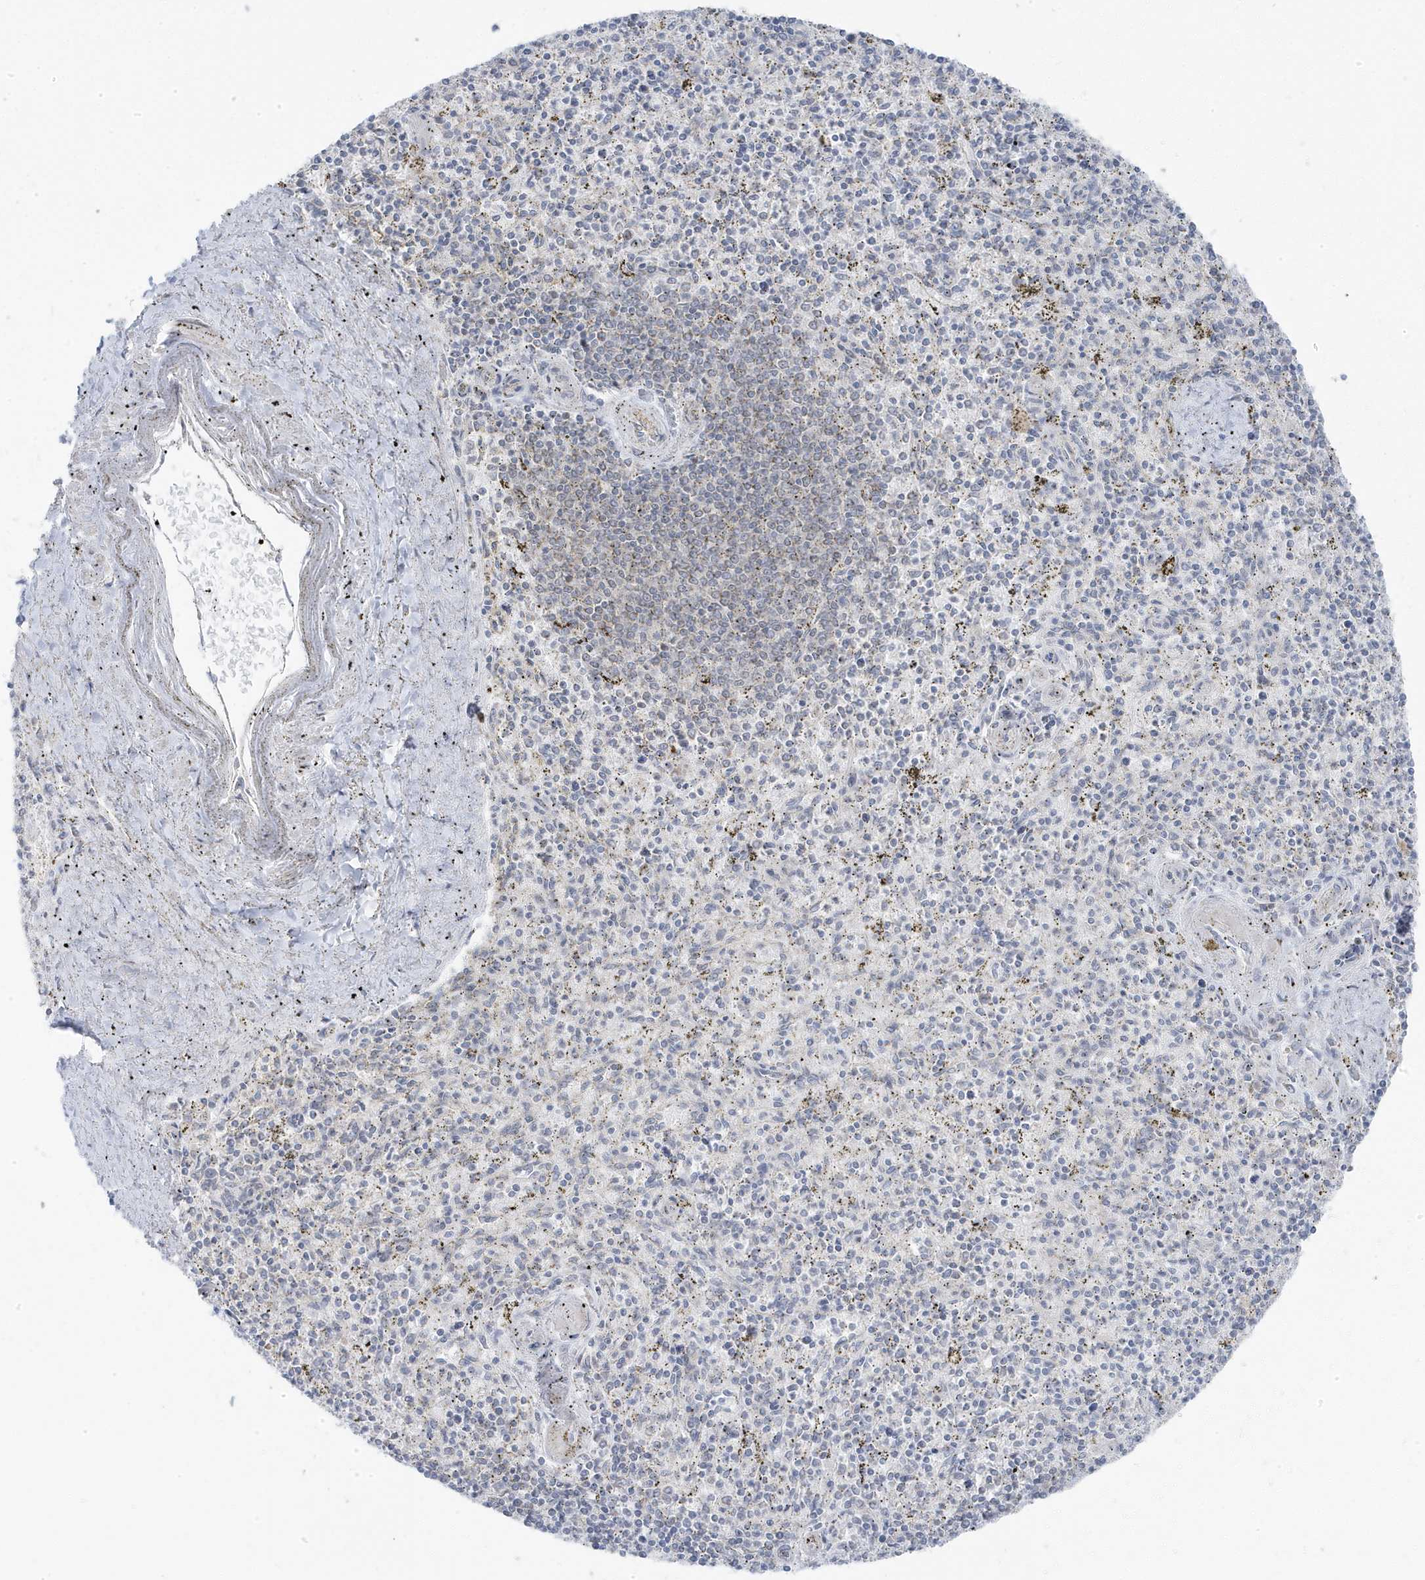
{"staining": {"intensity": "negative", "quantity": "none", "location": "none"}, "tissue": "spleen", "cell_type": "Cells in red pulp", "image_type": "normal", "snomed": [{"axis": "morphology", "description": "Normal tissue, NOS"}, {"axis": "topography", "description": "Spleen"}], "caption": "Immunohistochemical staining of unremarkable human spleen reveals no significant expression in cells in red pulp.", "gene": "TSEN15", "patient": {"sex": "male", "age": 72}}